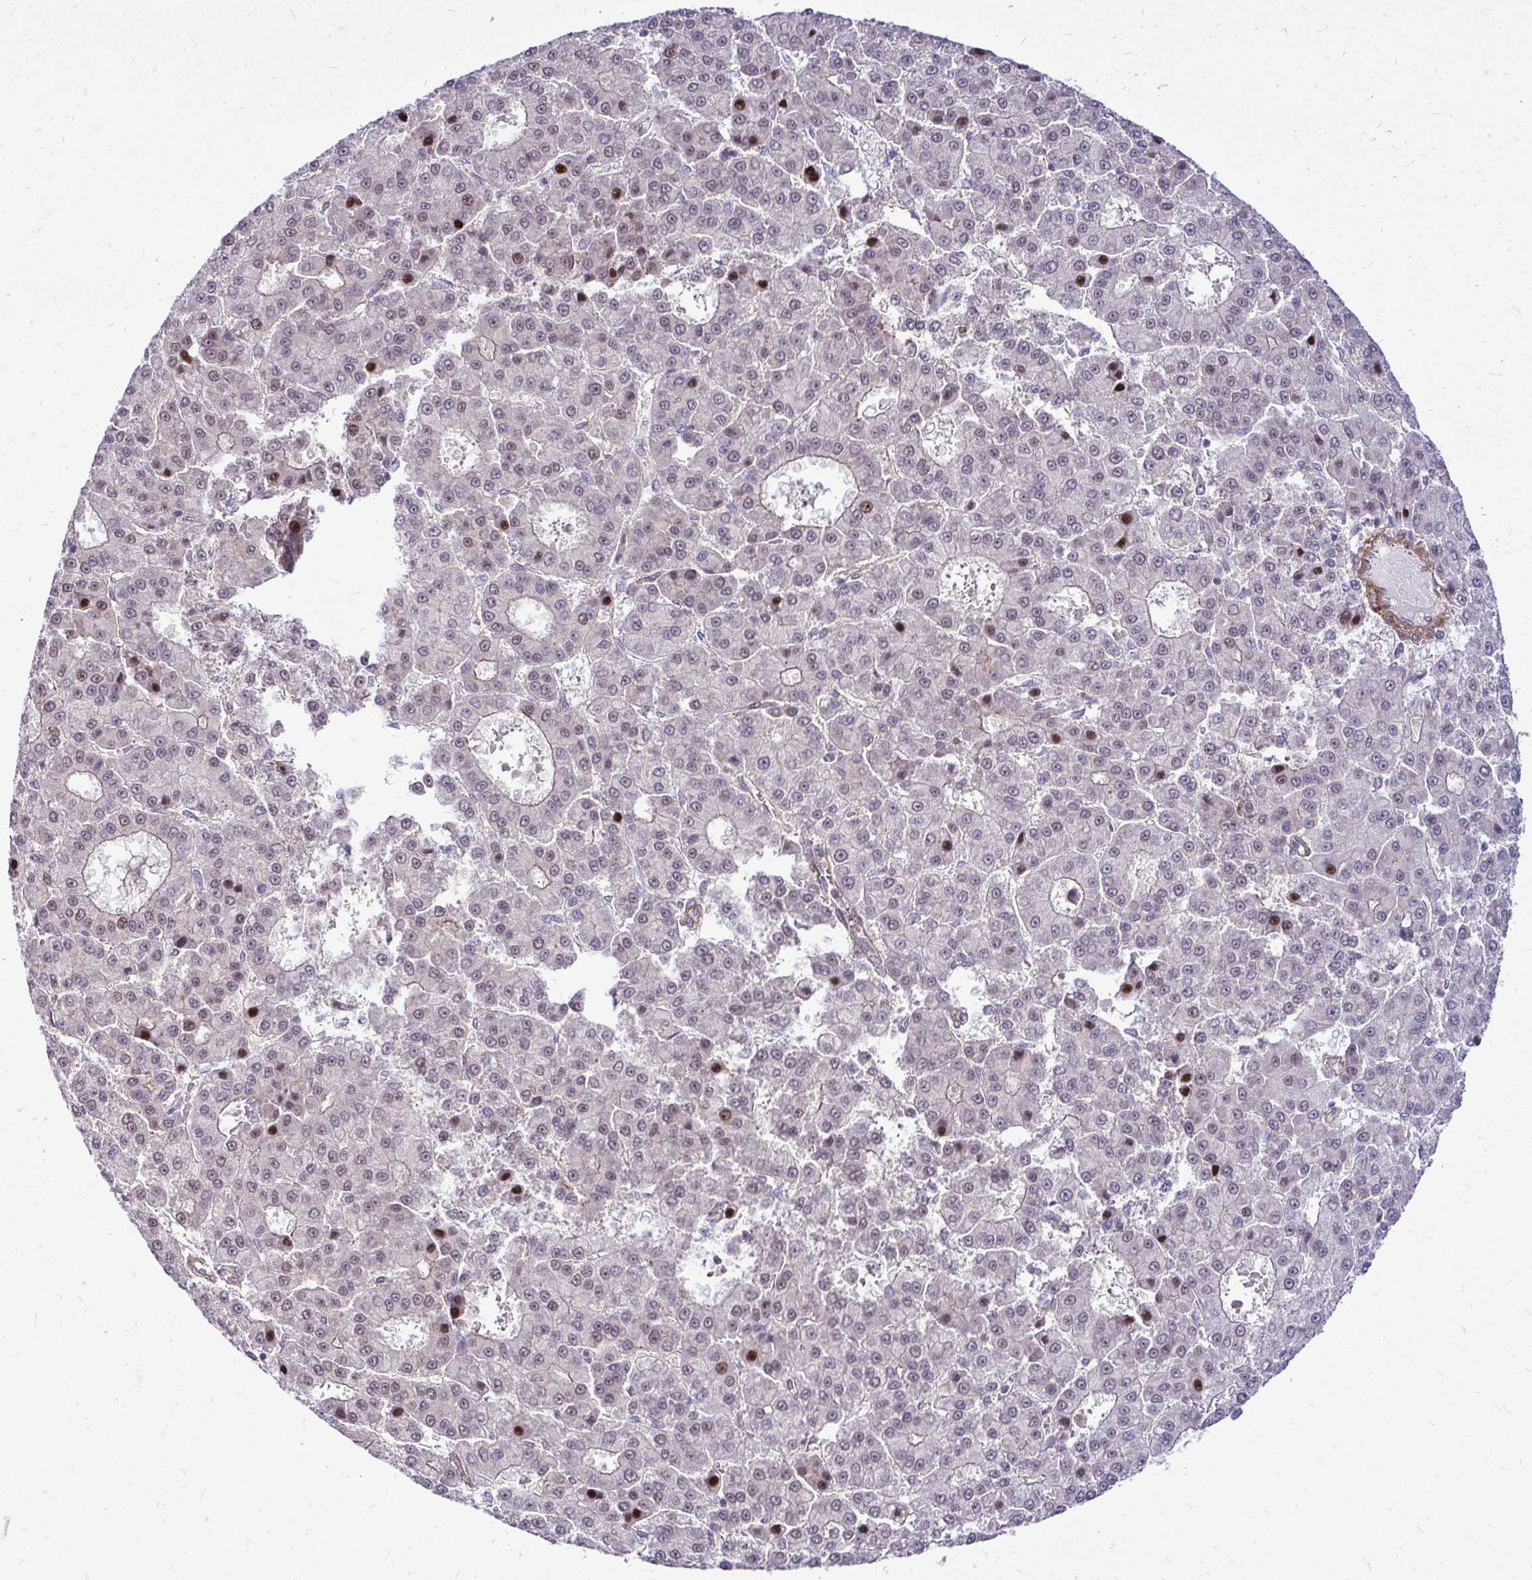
{"staining": {"intensity": "strong", "quantity": "<25%", "location": "nuclear"}, "tissue": "liver cancer", "cell_type": "Tumor cells", "image_type": "cancer", "snomed": [{"axis": "morphology", "description": "Carcinoma, Hepatocellular, NOS"}, {"axis": "topography", "description": "Liver"}], "caption": "Tumor cells display medium levels of strong nuclear staining in about <25% of cells in liver cancer.", "gene": "TRIP6", "patient": {"sex": "male", "age": 70}}